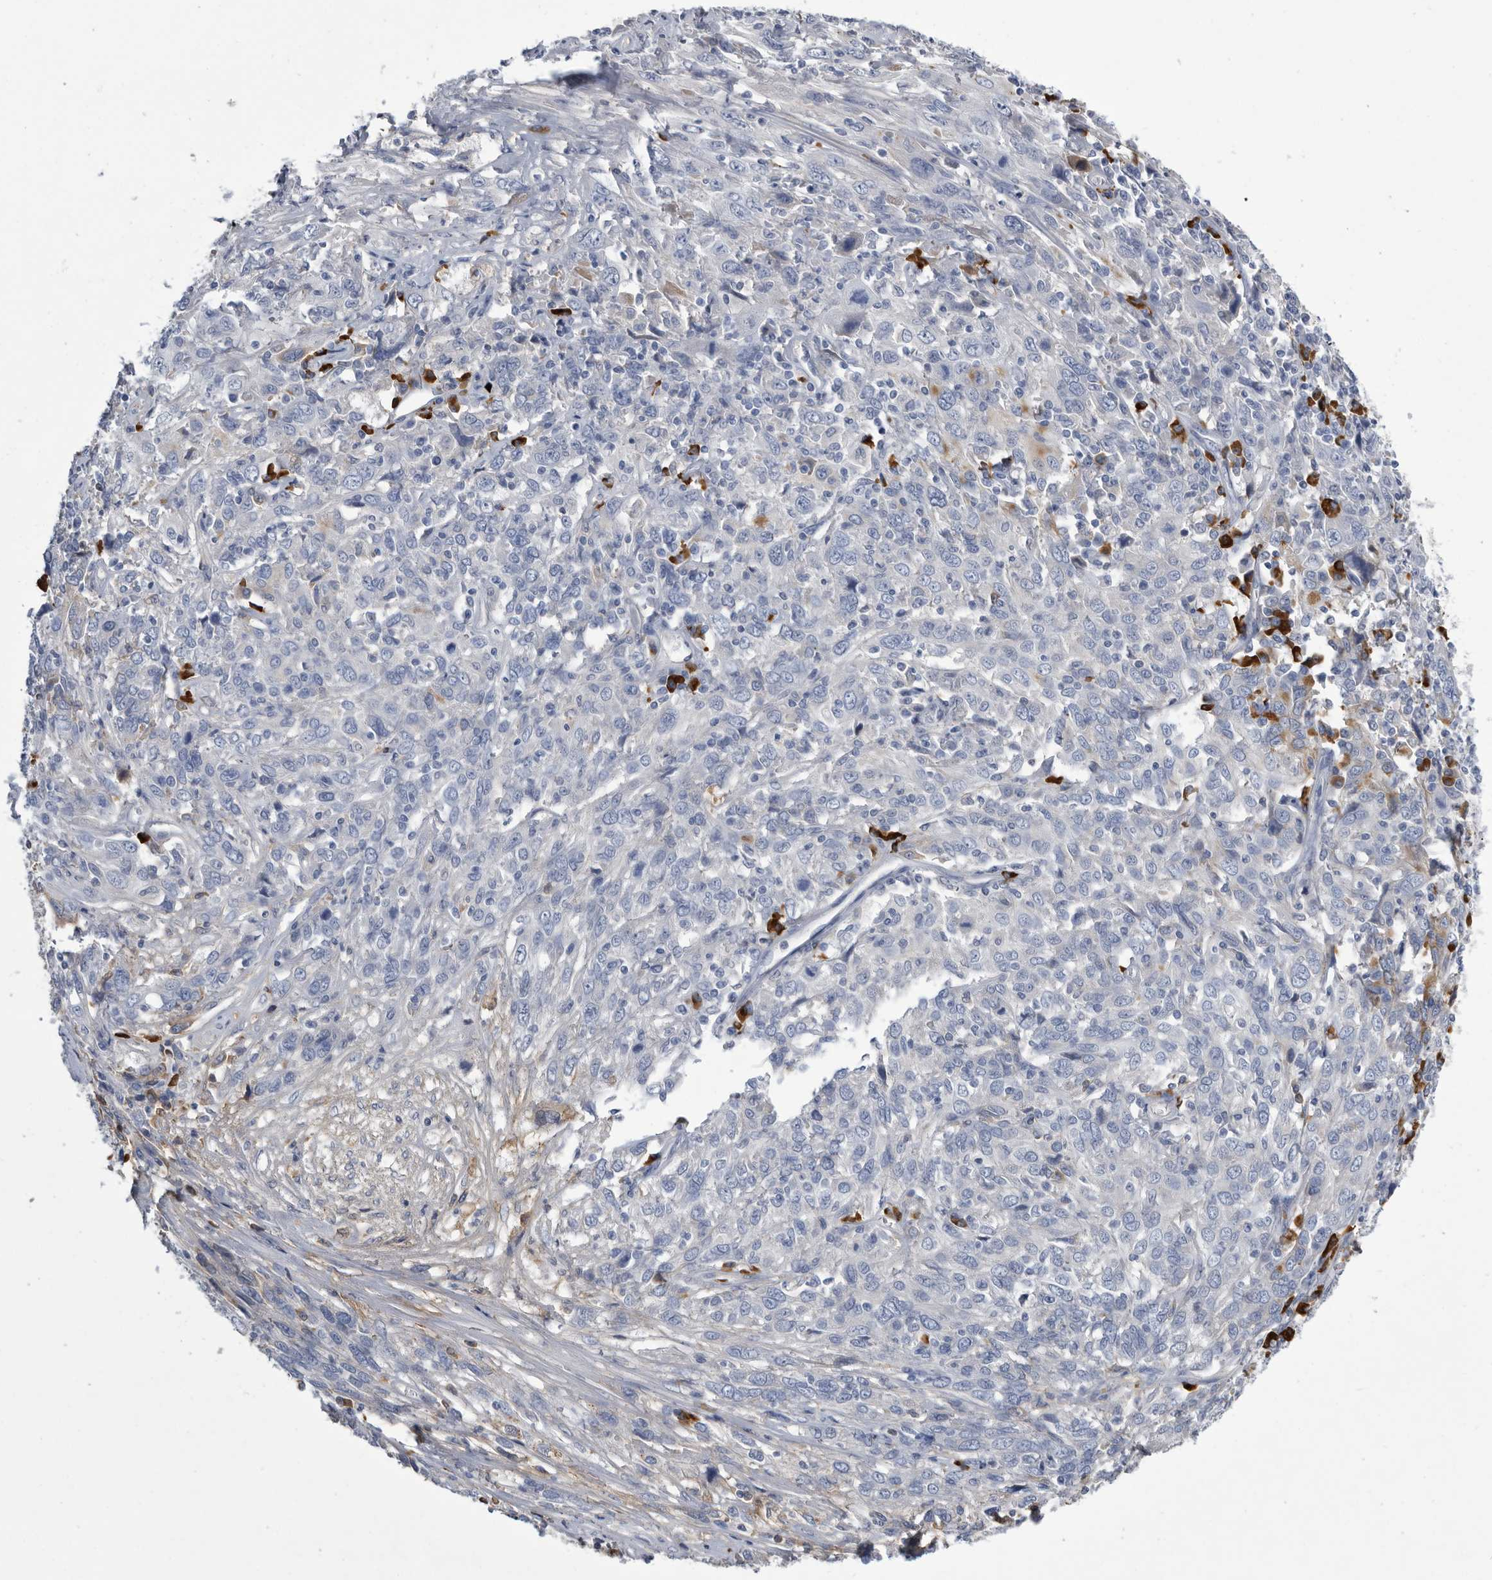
{"staining": {"intensity": "negative", "quantity": "none", "location": "none"}, "tissue": "cervical cancer", "cell_type": "Tumor cells", "image_type": "cancer", "snomed": [{"axis": "morphology", "description": "Squamous cell carcinoma, NOS"}, {"axis": "topography", "description": "Cervix"}], "caption": "Tumor cells show no significant staining in cervical cancer (squamous cell carcinoma). (Brightfield microscopy of DAB (3,3'-diaminobenzidine) immunohistochemistry at high magnification).", "gene": "BTBD6", "patient": {"sex": "female", "age": 46}}